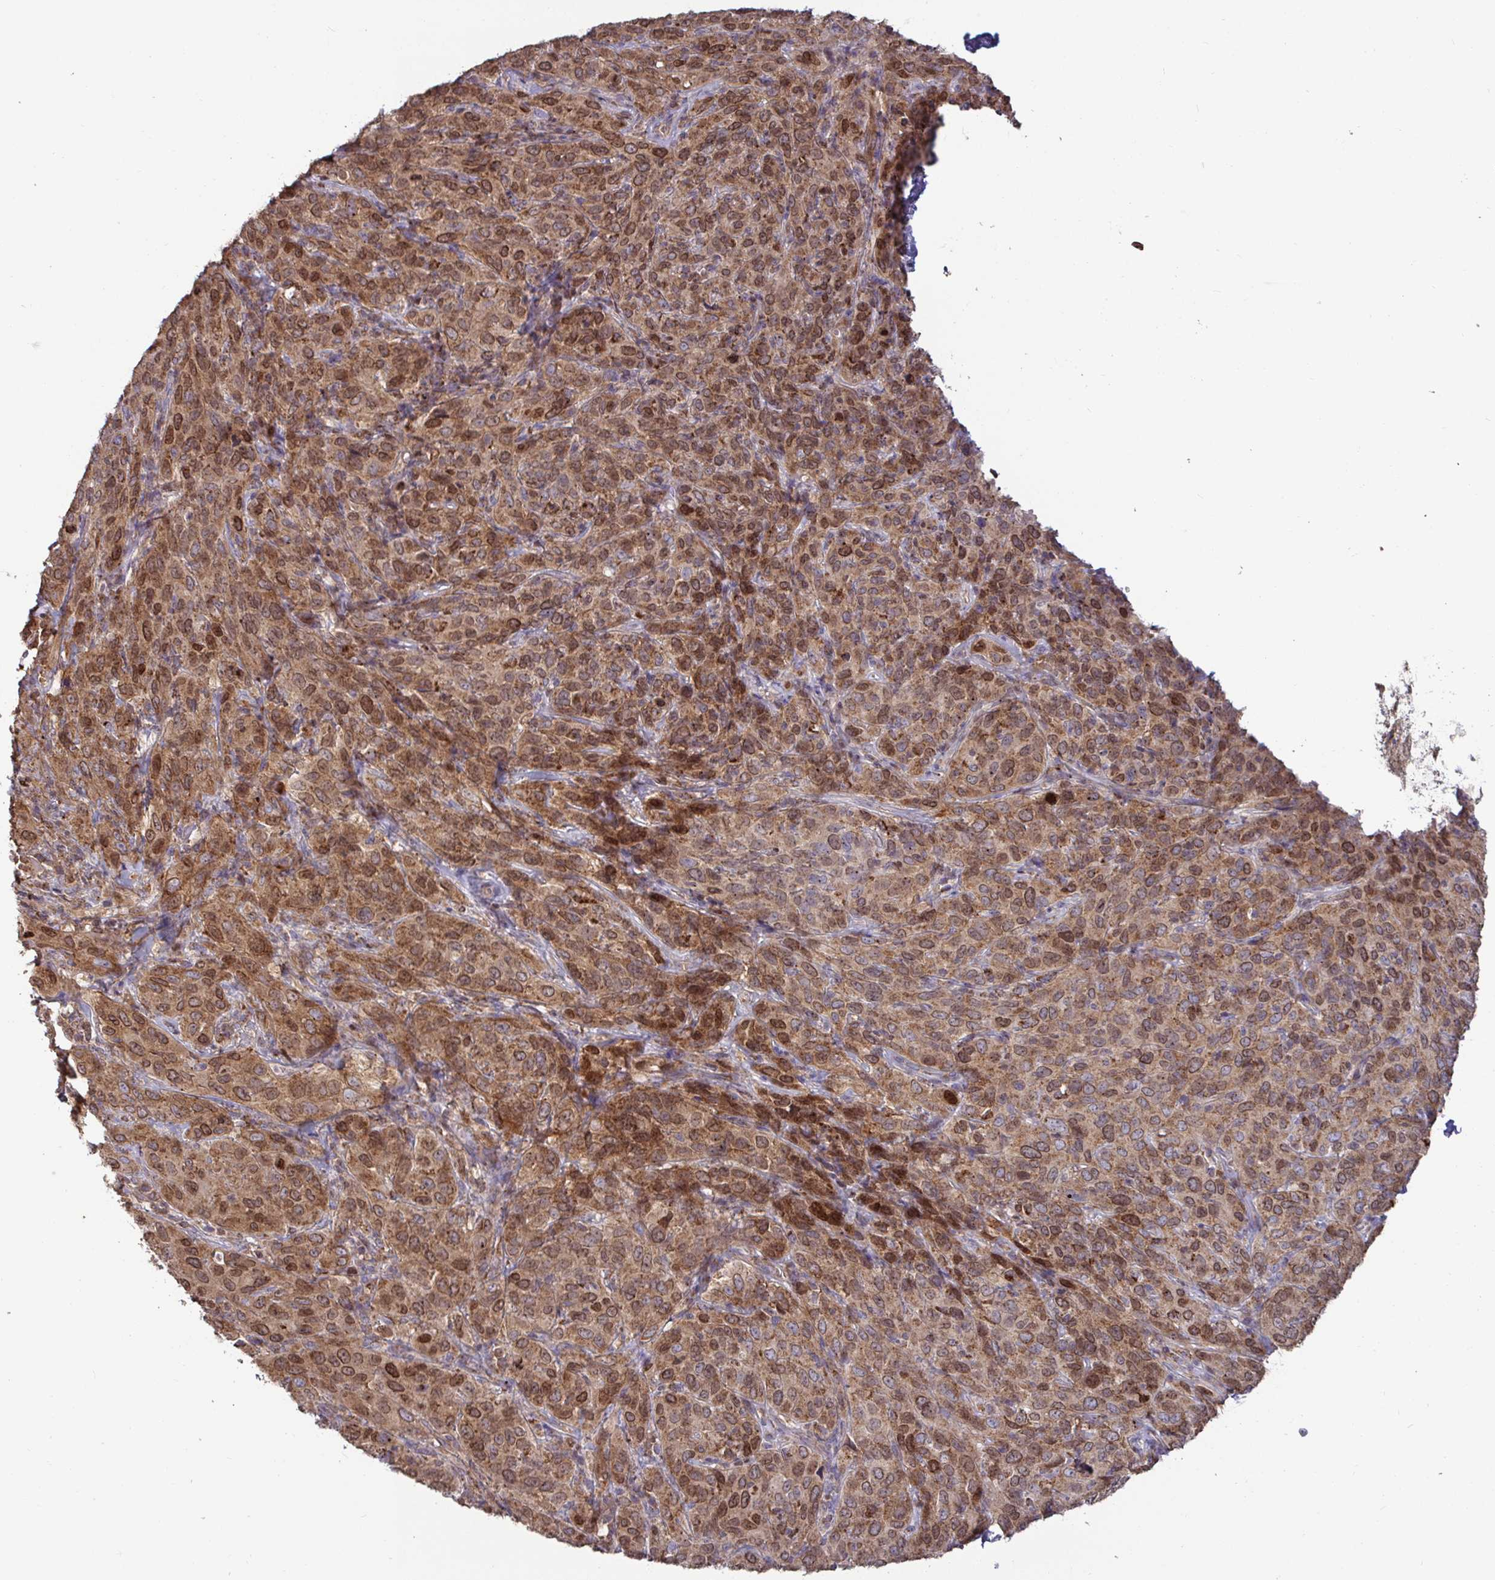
{"staining": {"intensity": "moderate", "quantity": ">75%", "location": "cytoplasmic/membranous,nuclear"}, "tissue": "cervical cancer", "cell_type": "Tumor cells", "image_type": "cancer", "snomed": [{"axis": "morphology", "description": "Squamous cell carcinoma, NOS"}, {"axis": "topography", "description": "Cervix"}], "caption": "IHC of cervical squamous cell carcinoma displays medium levels of moderate cytoplasmic/membranous and nuclear expression in approximately >75% of tumor cells. Nuclei are stained in blue.", "gene": "SPRY1", "patient": {"sex": "female", "age": 51}}